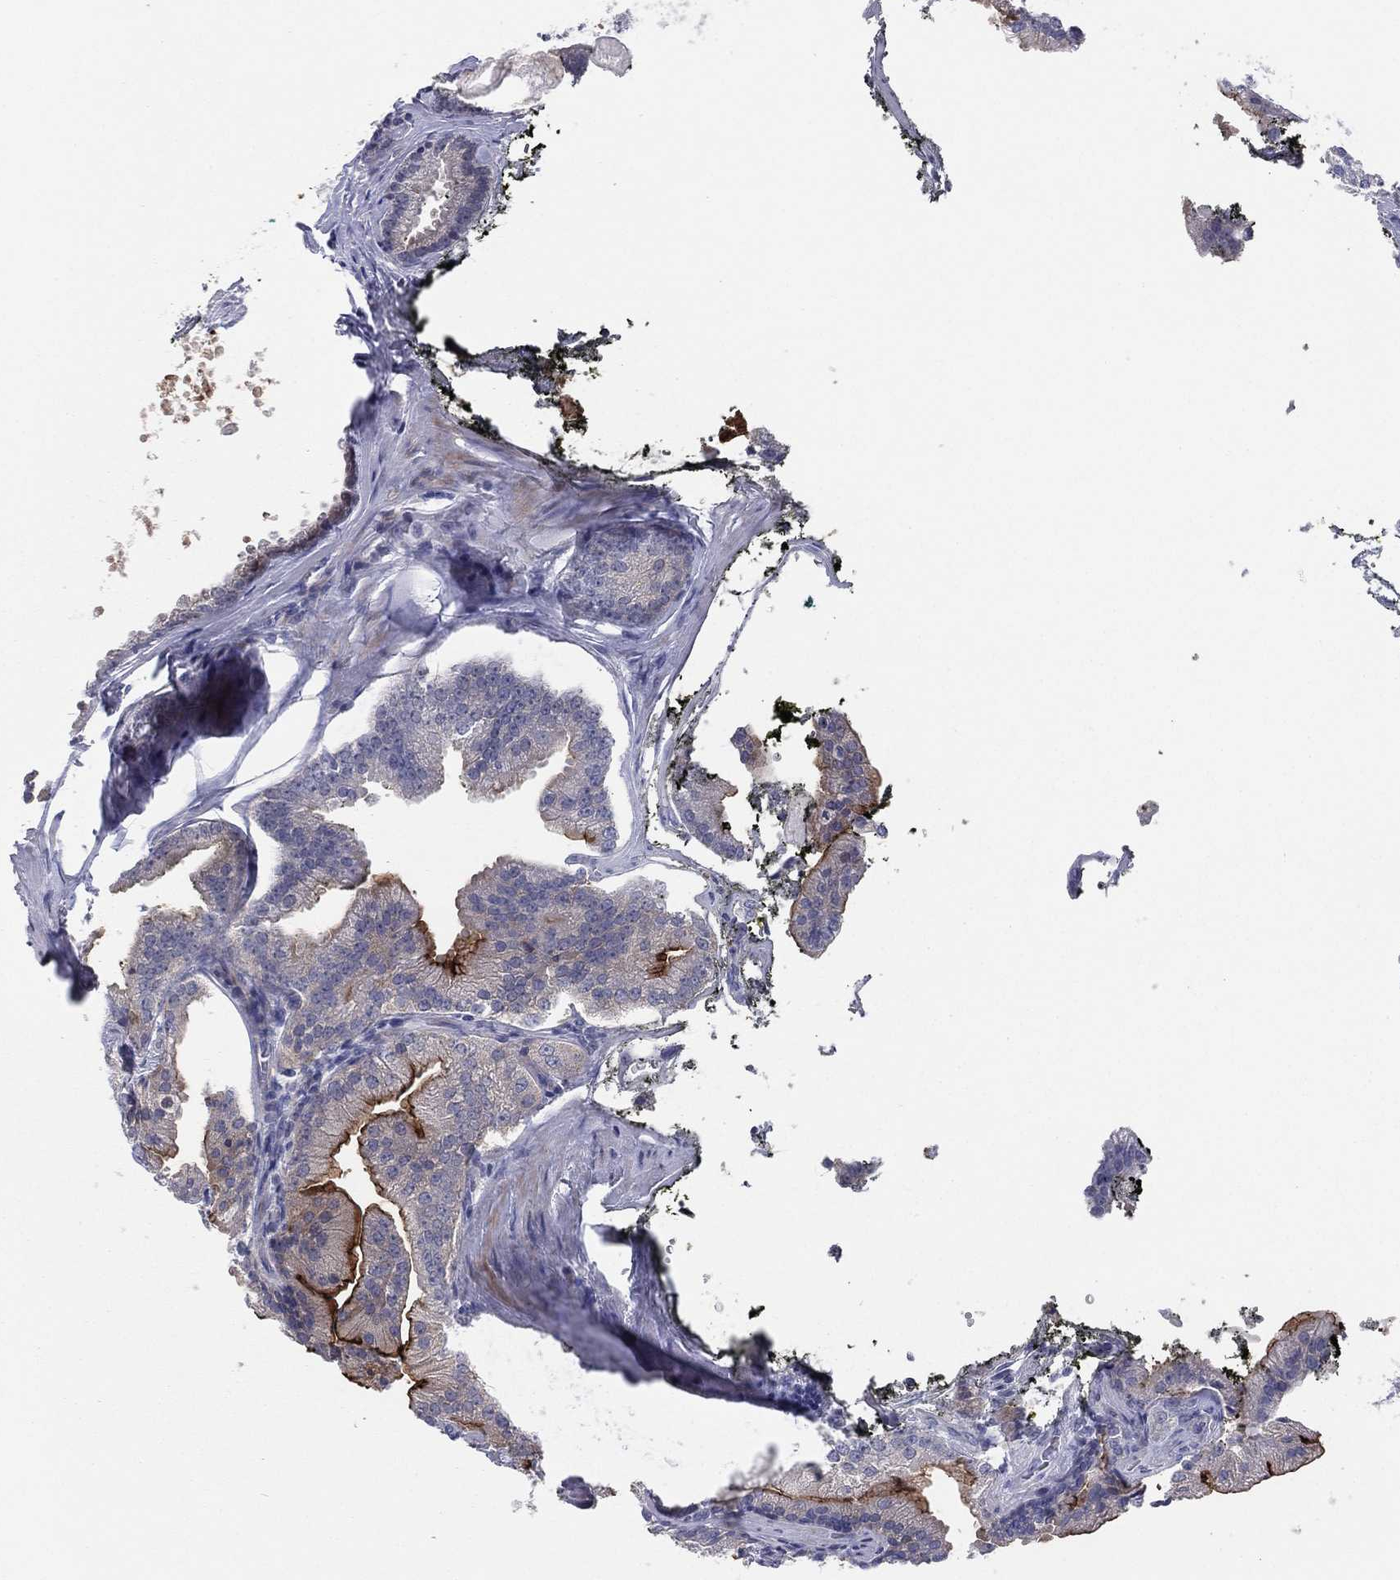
{"staining": {"intensity": "strong", "quantity": "<25%", "location": "cytoplasmic/membranous"}, "tissue": "prostate cancer", "cell_type": "Tumor cells", "image_type": "cancer", "snomed": [{"axis": "morphology", "description": "Adenocarcinoma, NOS"}, {"axis": "morphology", "description": "Adenocarcinoma, High grade"}, {"axis": "topography", "description": "Prostate"}], "caption": "Prostate cancer tissue exhibits strong cytoplasmic/membranous positivity in approximately <25% of tumor cells Nuclei are stained in blue.", "gene": "UTP14A", "patient": {"sex": "male", "age": 64}}